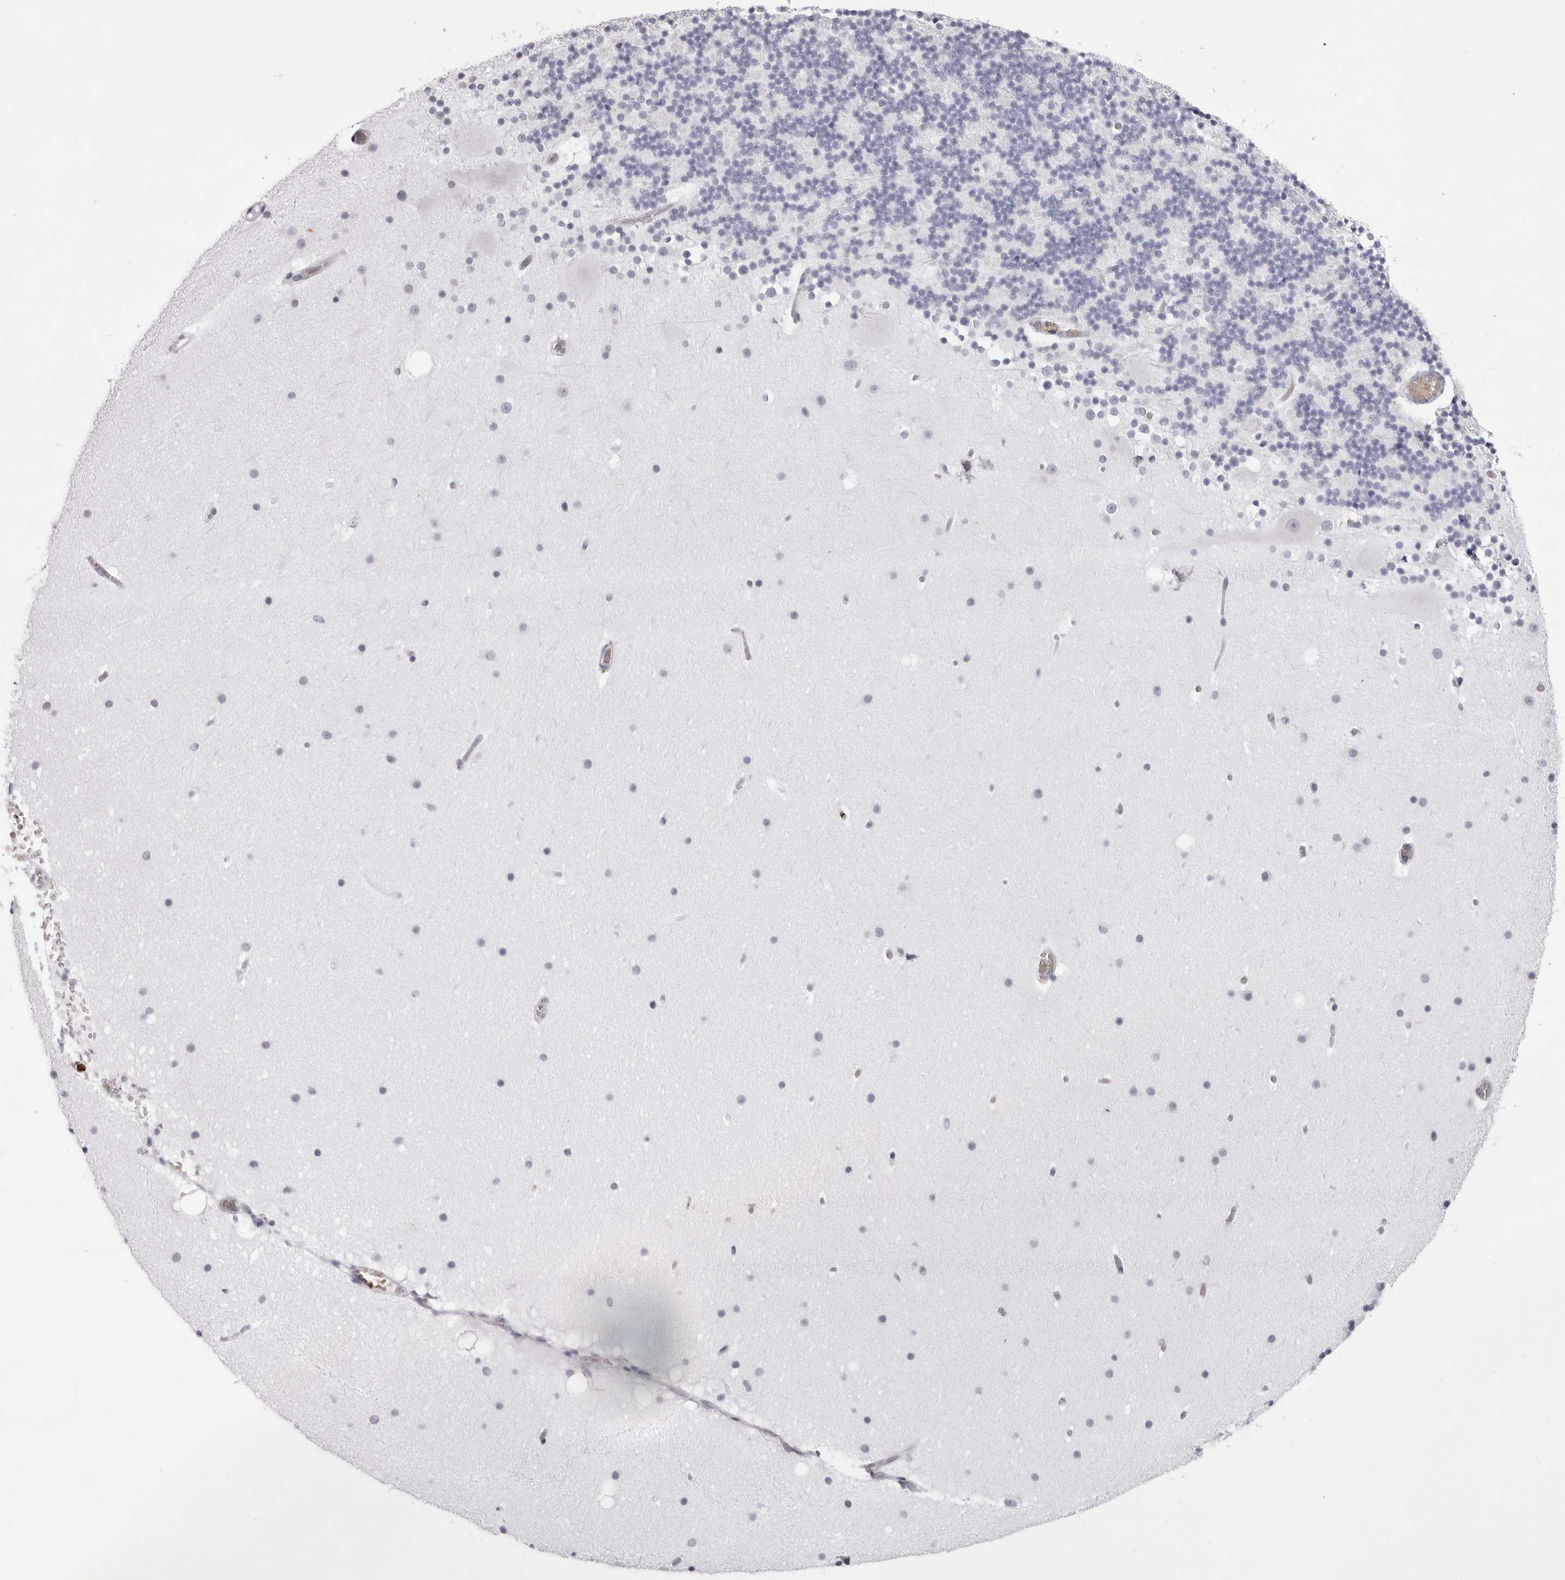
{"staining": {"intensity": "negative", "quantity": "none", "location": "none"}, "tissue": "cerebellum", "cell_type": "Cells in granular layer", "image_type": "normal", "snomed": [{"axis": "morphology", "description": "Normal tissue, NOS"}, {"axis": "topography", "description": "Cerebellum"}], "caption": "This photomicrograph is of unremarkable cerebellum stained with immunohistochemistry (IHC) to label a protein in brown with the nuclei are counter-stained blue. There is no positivity in cells in granular layer.", "gene": "SPTA1", "patient": {"sex": "male", "age": 57}}